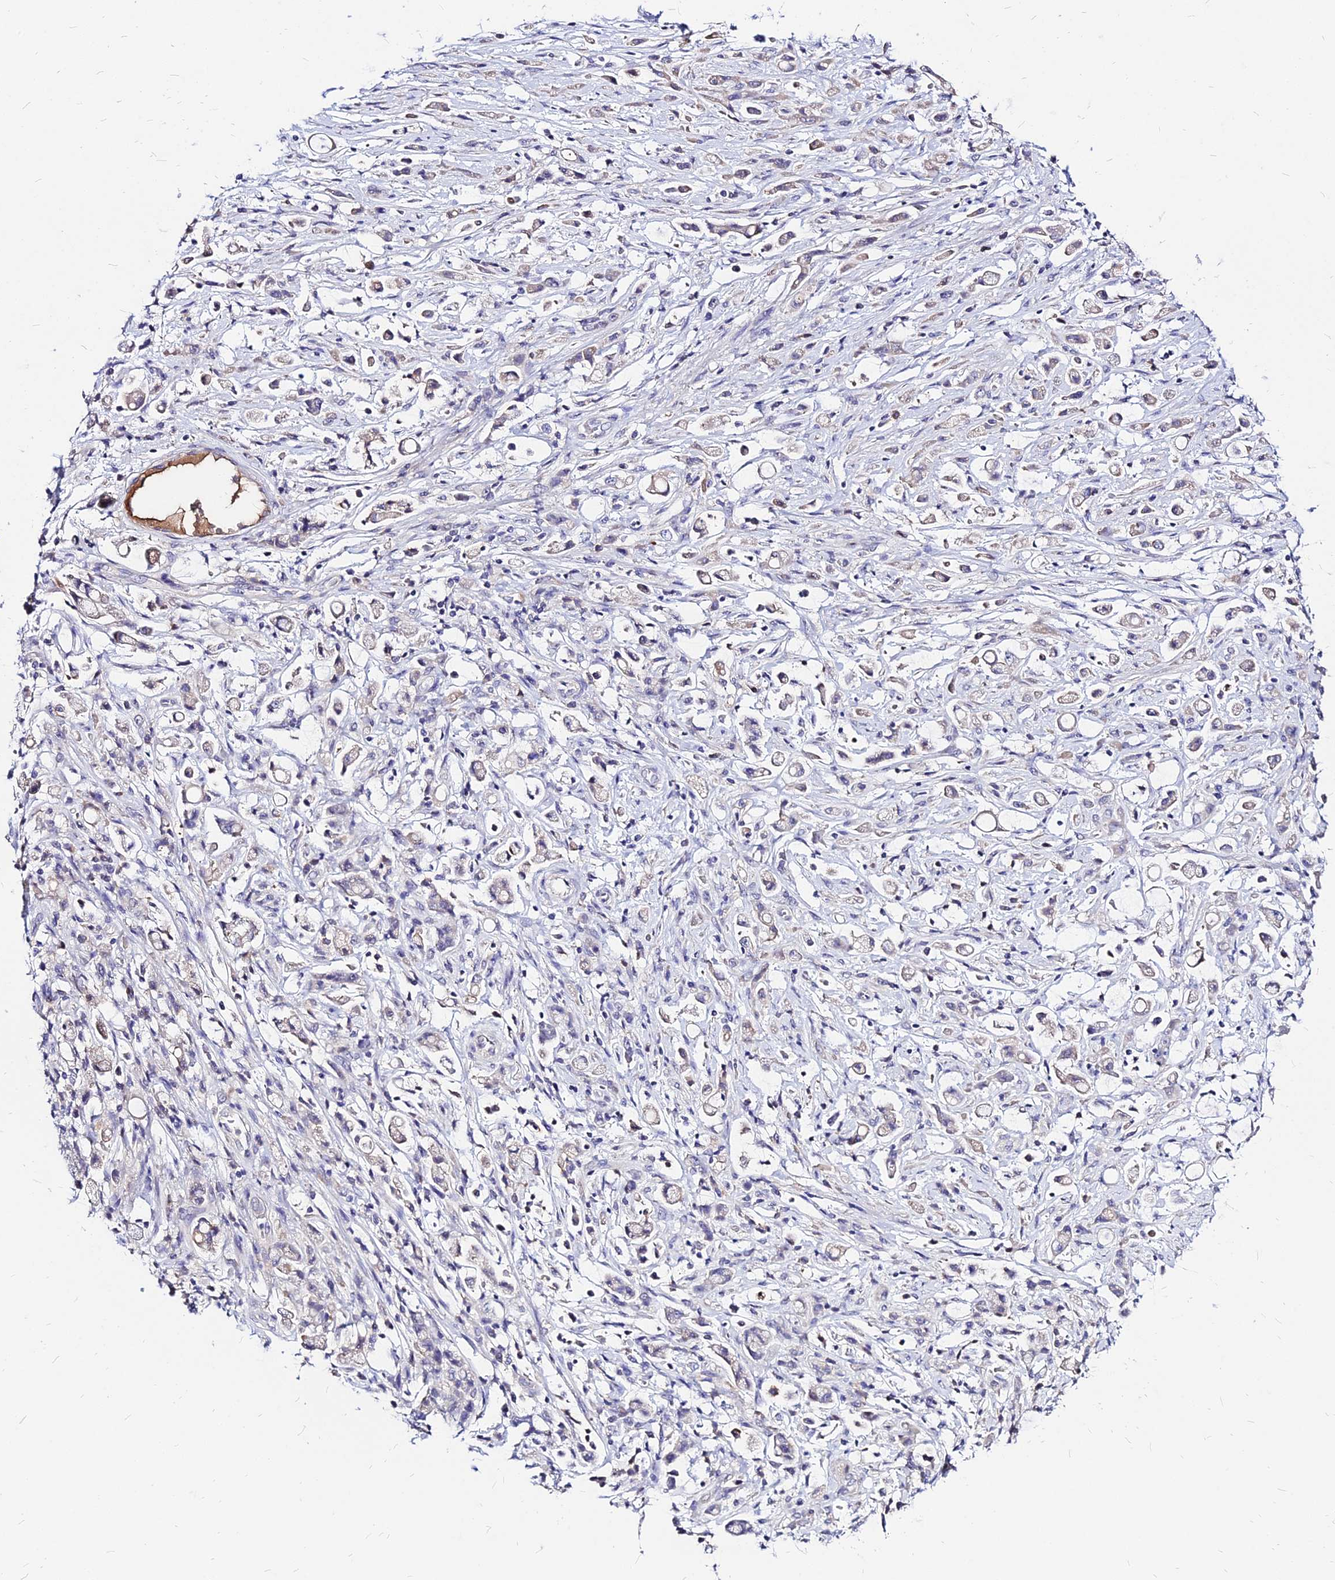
{"staining": {"intensity": "weak", "quantity": "25%-75%", "location": "cytoplasmic/membranous"}, "tissue": "stomach cancer", "cell_type": "Tumor cells", "image_type": "cancer", "snomed": [{"axis": "morphology", "description": "Adenocarcinoma, NOS"}, {"axis": "topography", "description": "Stomach"}], "caption": "Weak cytoplasmic/membranous protein staining is present in about 25%-75% of tumor cells in adenocarcinoma (stomach).", "gene": "ACSM6", "patient": {"sex": "female", "age": 60}}